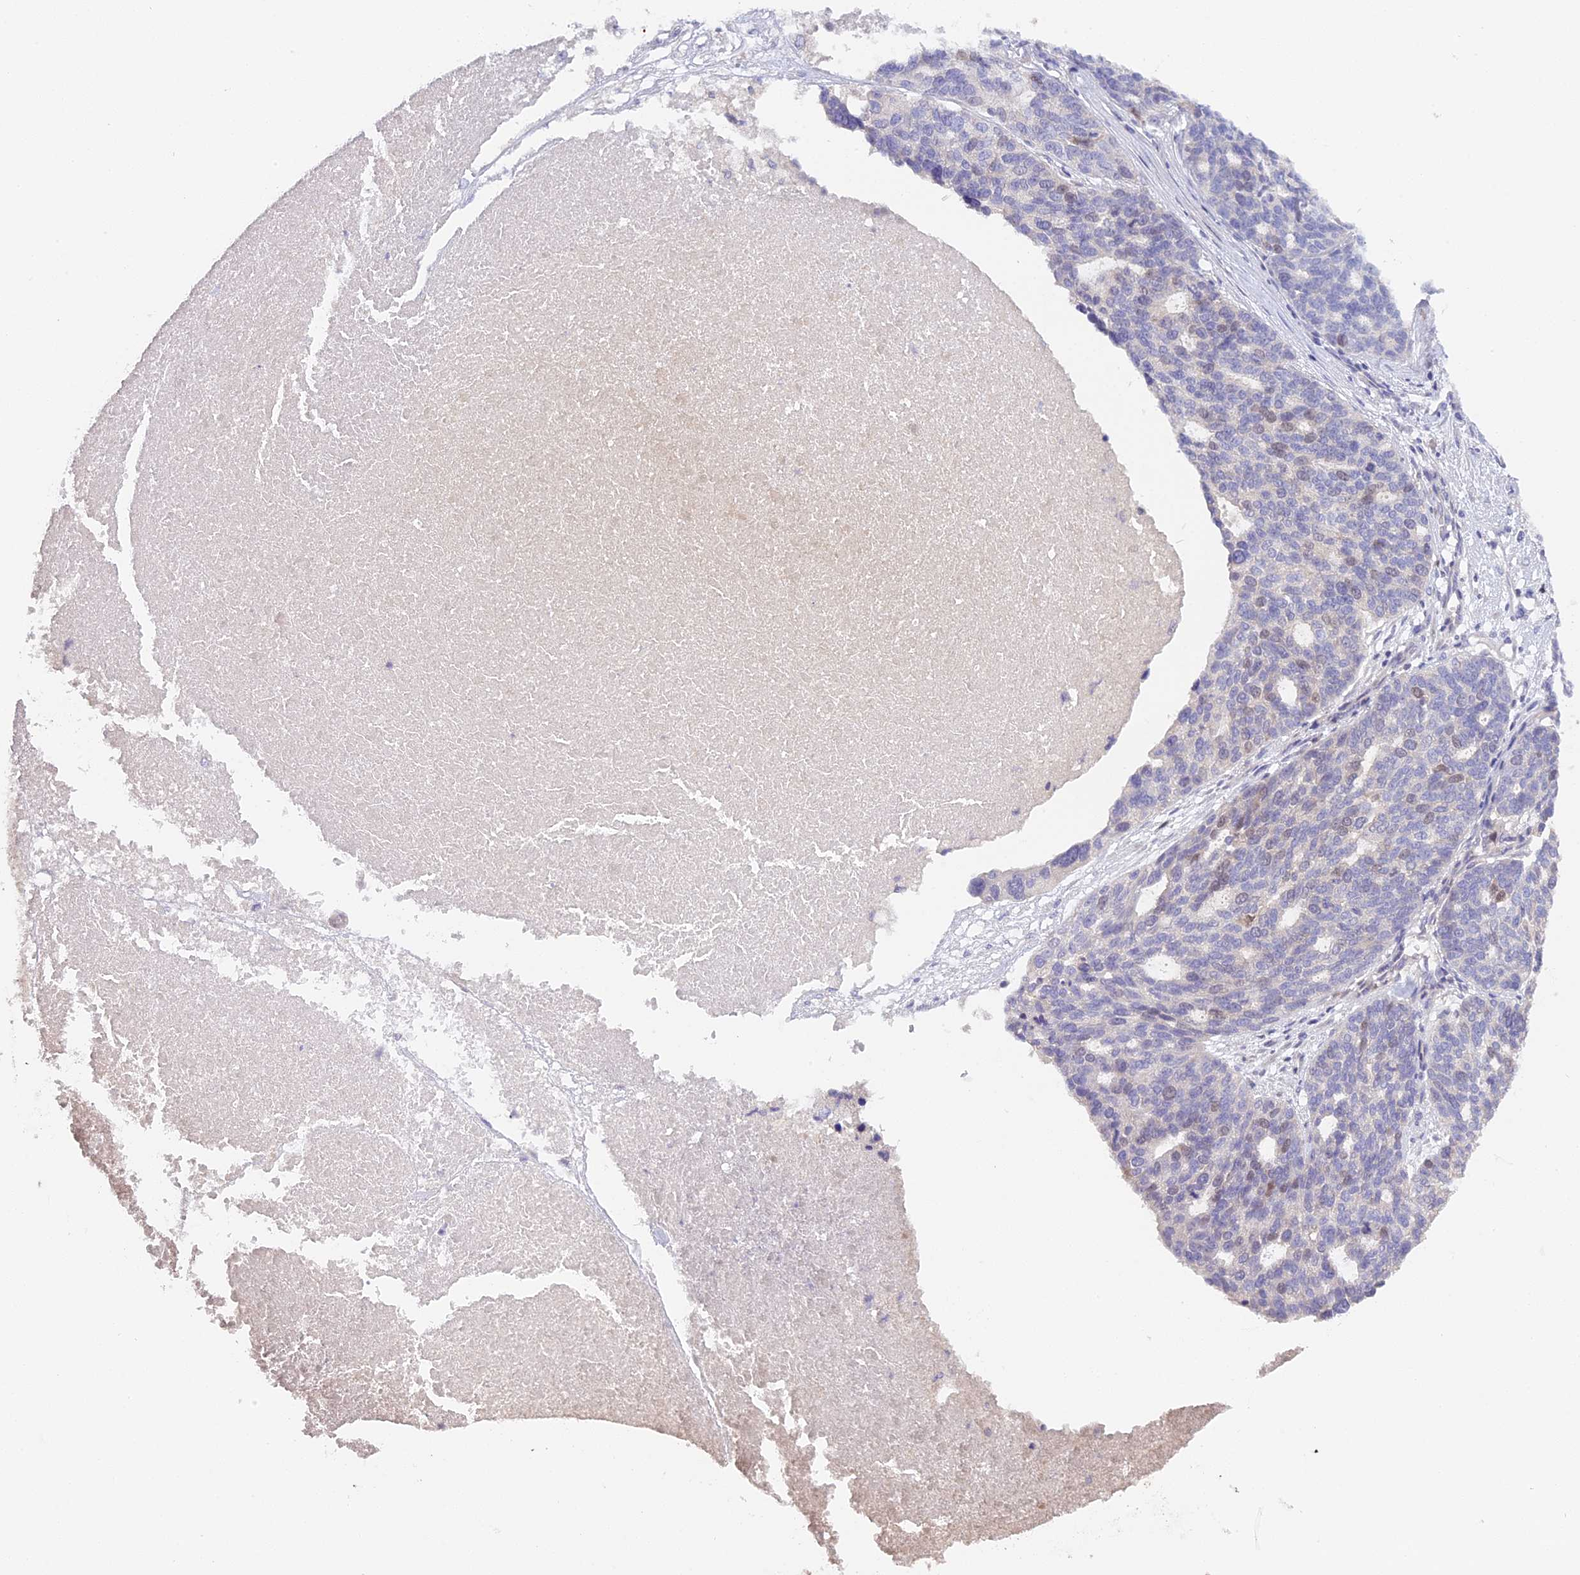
{"staining": {"intensity": "weak", "quantity": "<25%", "location": "nuclear"}, "tissue": "ovarian cancer", "cell_type": "Tumor cells", "image_type": "cancer", "snomed": [{"axis": "morphology", "description": "Cystadenocarcinoma, serous, NOS"}, {"axis": "topography", "description": "Ovary"}], "caption": "An image of ovarian cancer (serous cystadenocarcinoma) stained for a protein exhibits no brown staining in tumor cells. The staining was performed using DAB (3,3'-diaminobenzidine) to visualize the protein expression in brown, while the nuclei were stained in blue with hematoxylin (Magnification: 20x).", "gene": "RAD51", "patient": {"sex": "female", "age": 59}}